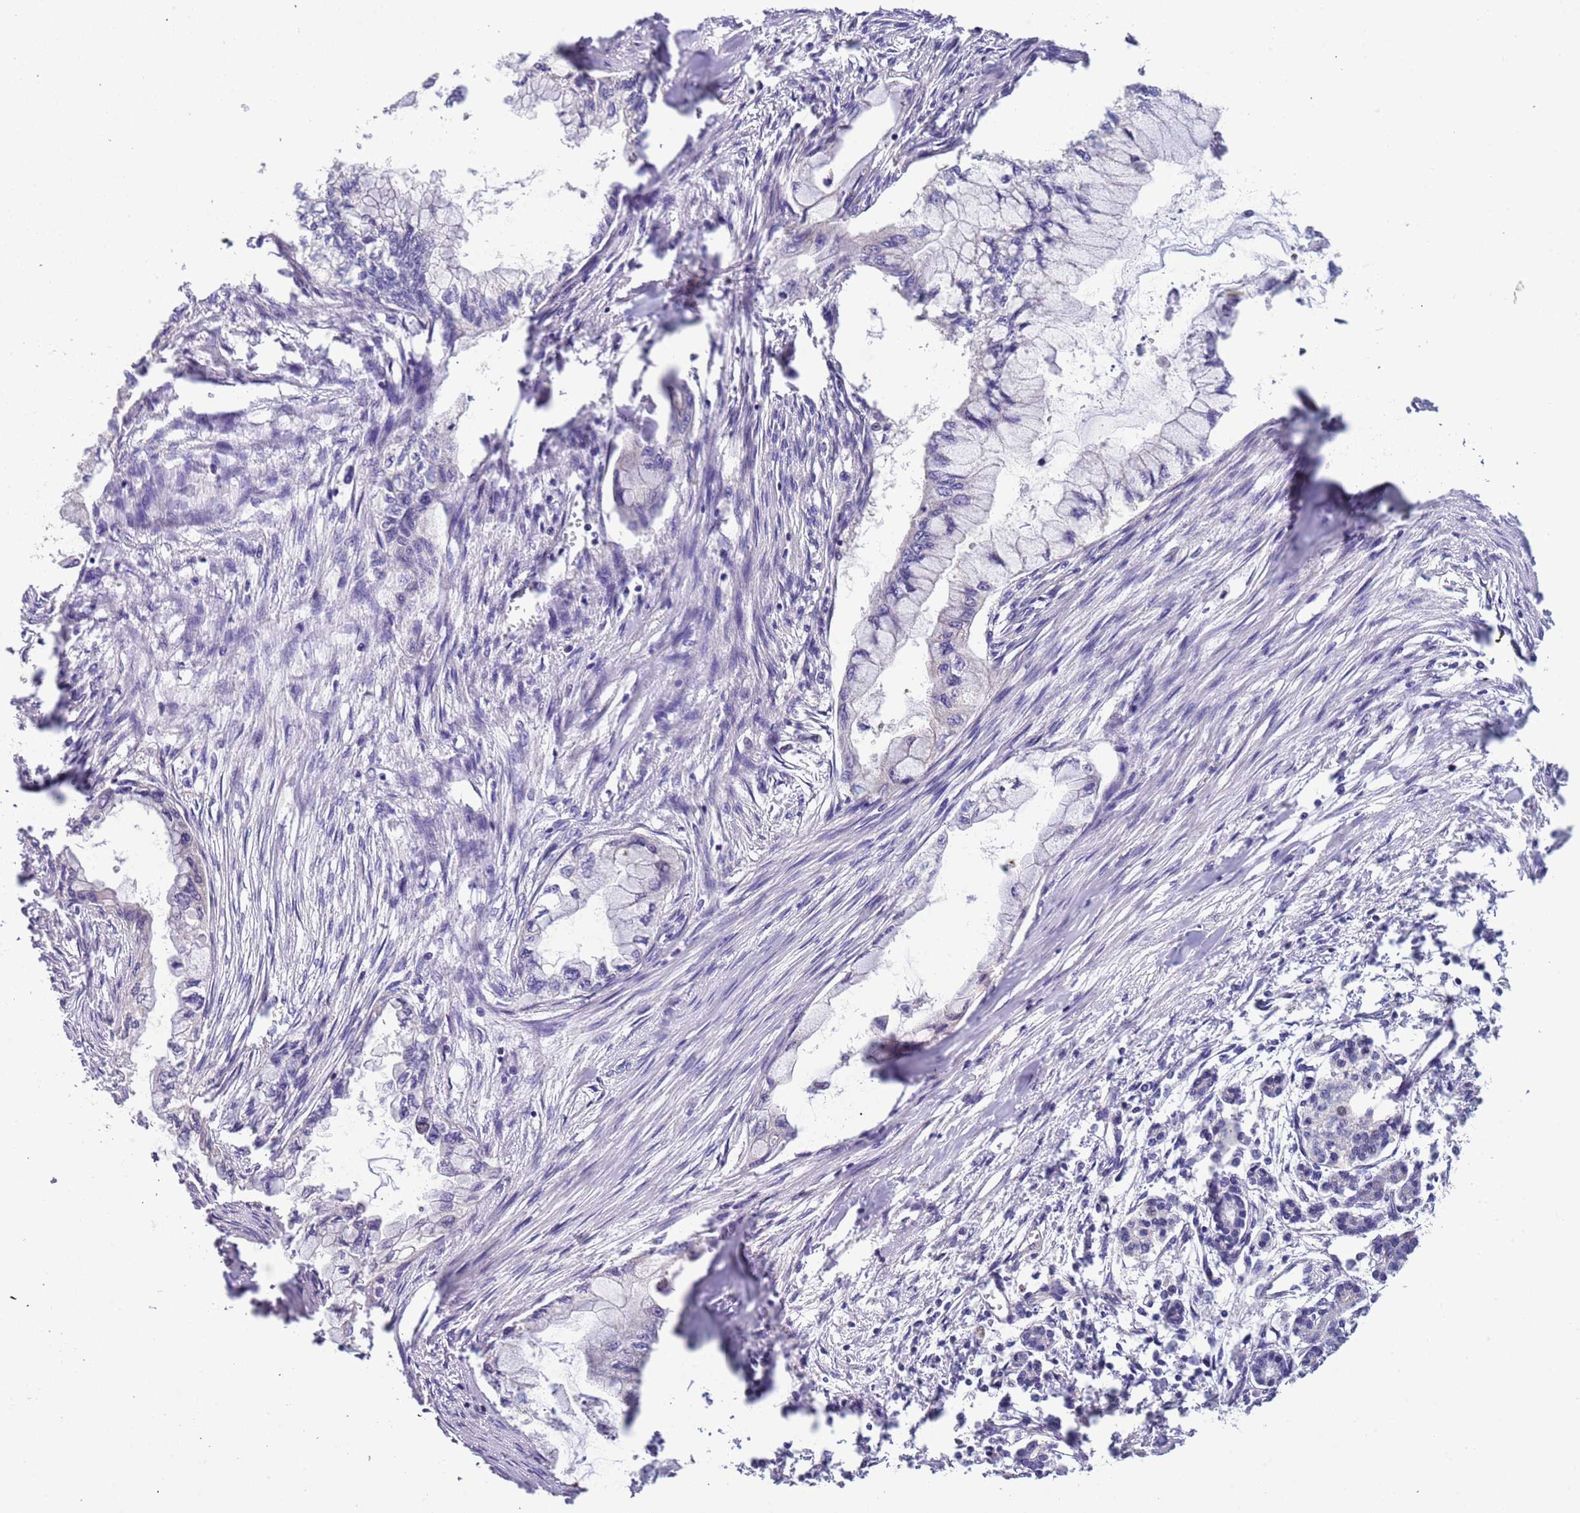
{"staining": {"intensity": "negative", "quantity": "none", "location": "none"}, "tissue": "pancreatic cancer", "cell_type": "Tumor cells", "image_type": "cancer", "snomed": [{"axis": "morphology", "description": "Adenocarcinoma, NOS"}, {"axis": "topography", "description": "Pancreas"}], "caption": "Micrograph shows no significant protein positivity in tumor cells of pancreatic cancer (adenocarcinoma).", "gene": "LAMB4", "patient": {"sex": "male", "age": 48}}